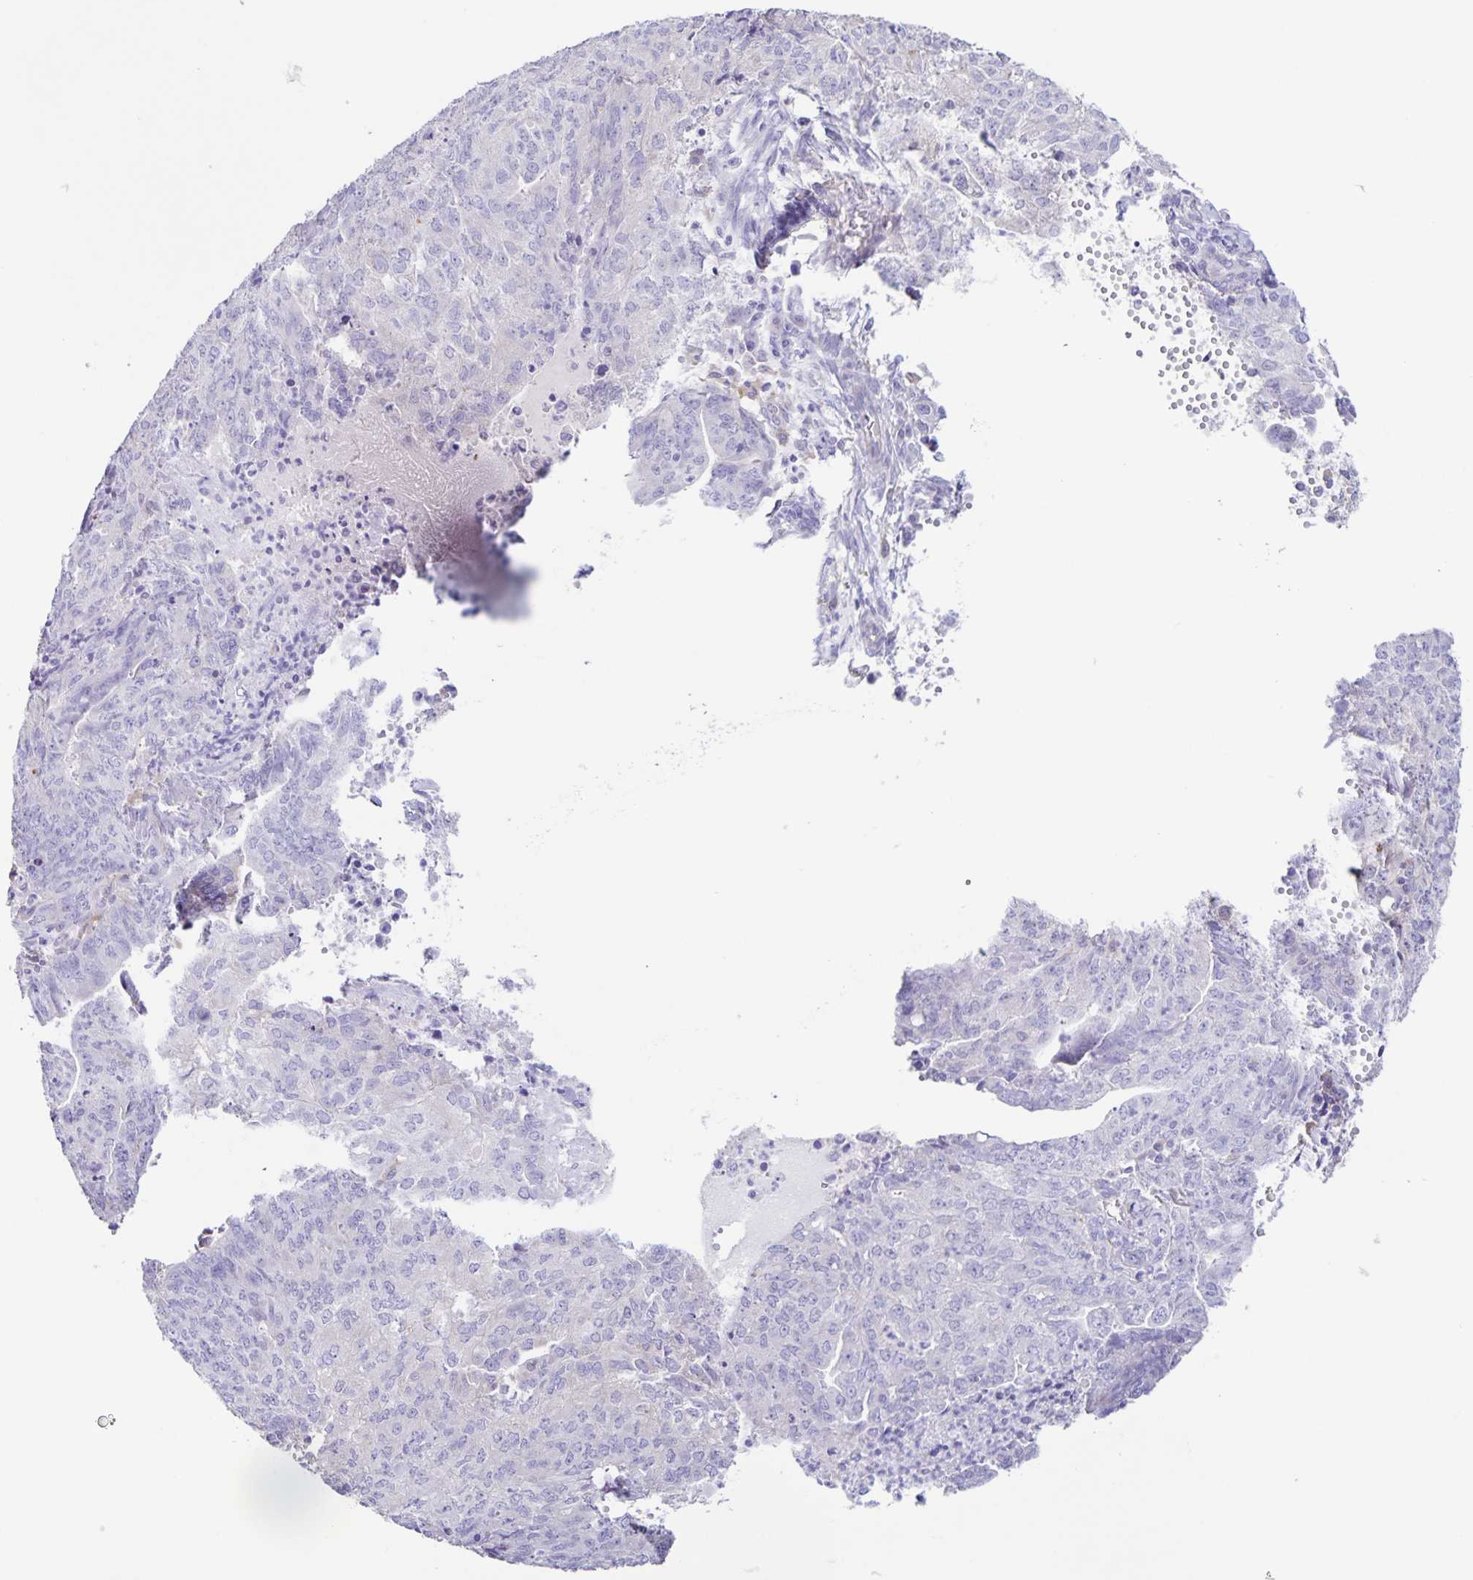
{"staining": {"intensity": "negative", "quantity": "none", "location": "none"}, "tissue": "endometrial cancer", "cell_type": "Tumor cells", "image_type": "cancer", "snomed": [{"axis": "morphology", "description": "Adenocarcinoma, NOS"}, {"axis": "topography", "description": "Endometrium"}], "caption": "This is a histopathology image of immunohistochemistry (IHC) staining of adenocarcinoma (endometrial), which shows no expression in tumor cells.", "gene": "BOLL", "patient": {"sex": "female", "age": 82}}